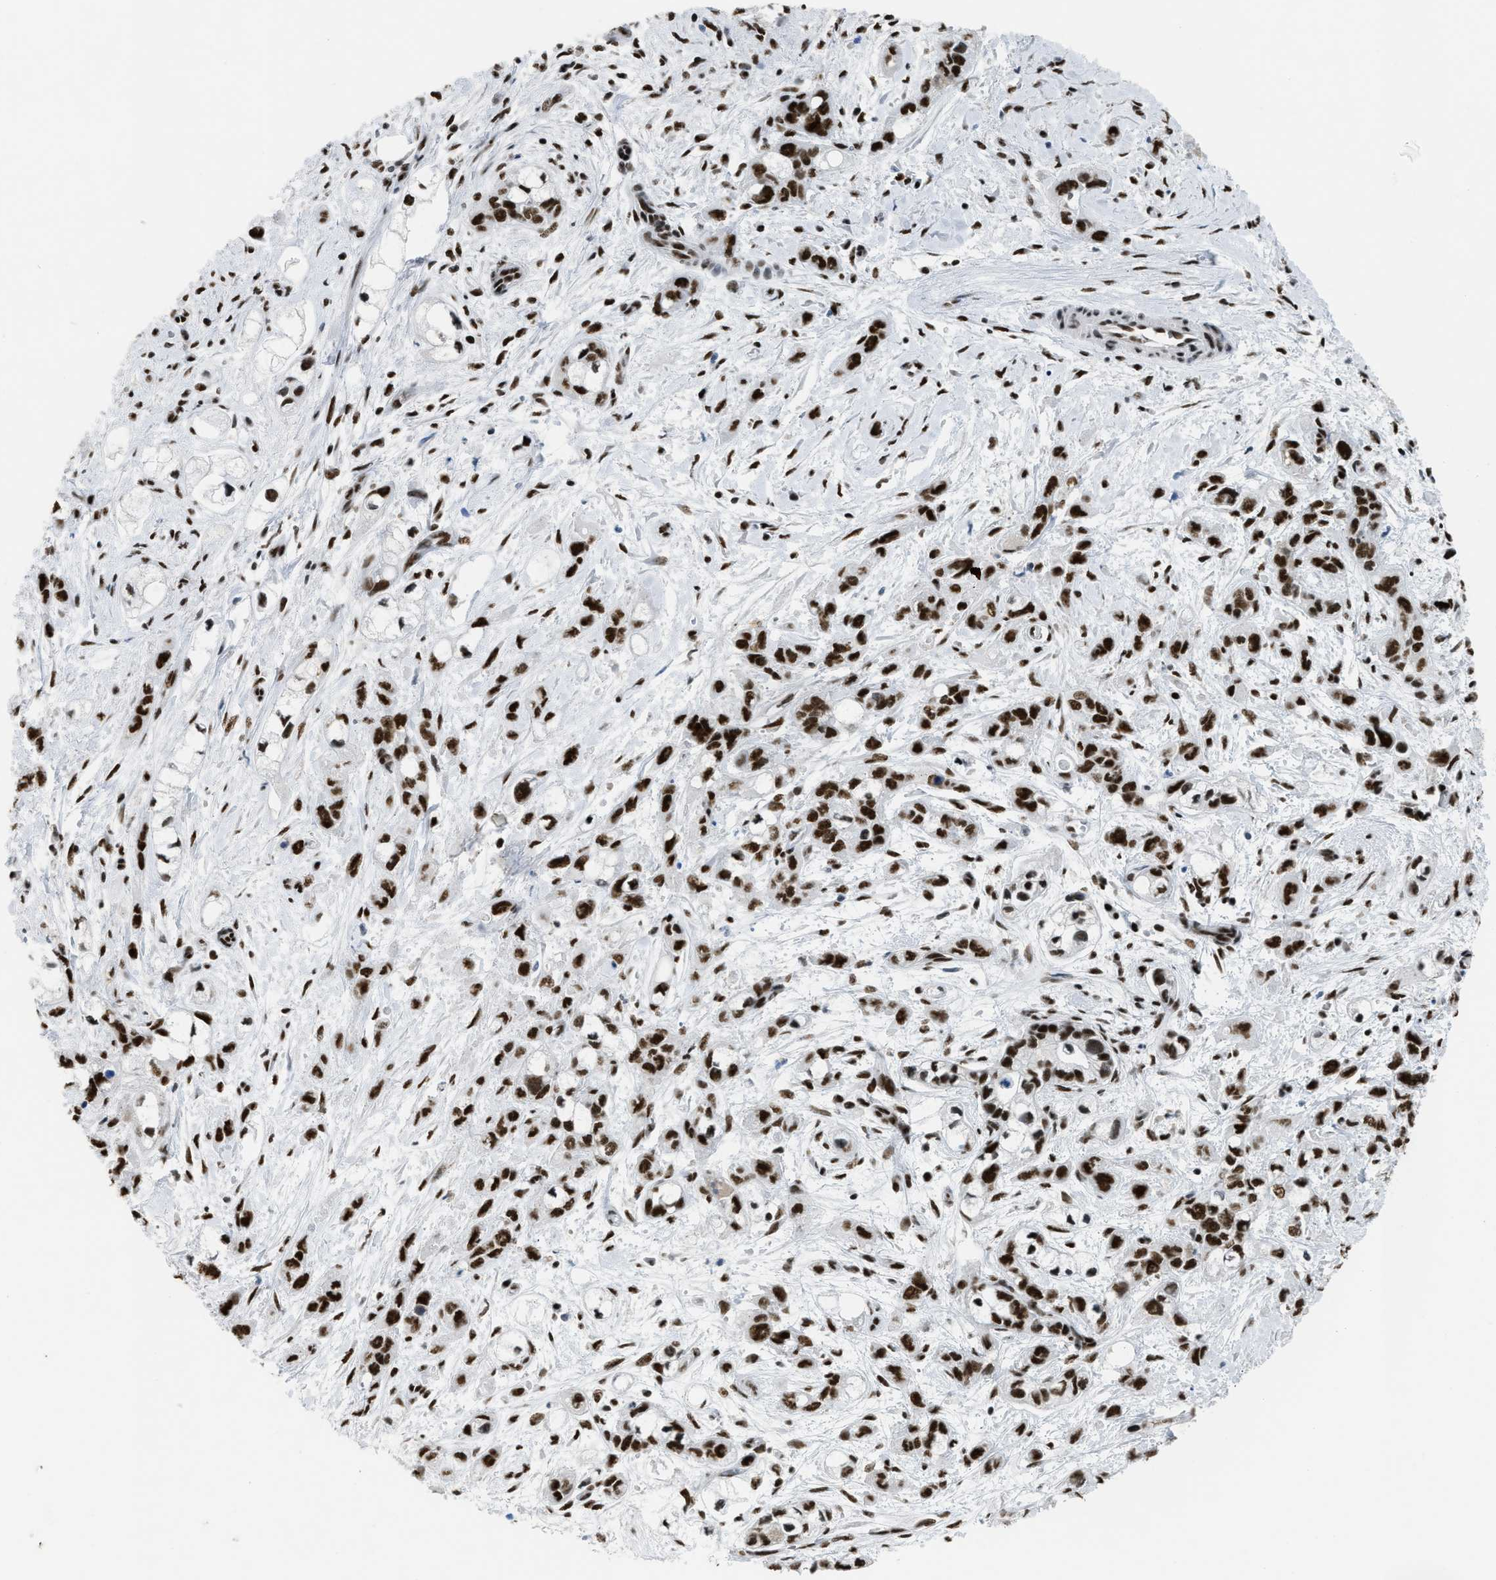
{"staining": {"intensity": "strong", "quantity": ">75%", "location": "nuclear"}, "tissue": "pancreatic cancer", "cell_type": "Tumor cells", "image_type": "cancer", "snomed": [{"axis": "morphology", "description": "Adenocarcinoma, NOS"}, {"axis": "topography", "description": "Pancreas"}], "caption": "Adenocarcinoma (pancreatic) stained for a protein displays strong nuclear positivity in tumor cells. The protein is shown in brown color, while the nuclei are stained blue.", "gene": "SCAF4", "patient": {"sex": "male", "age": 74}}